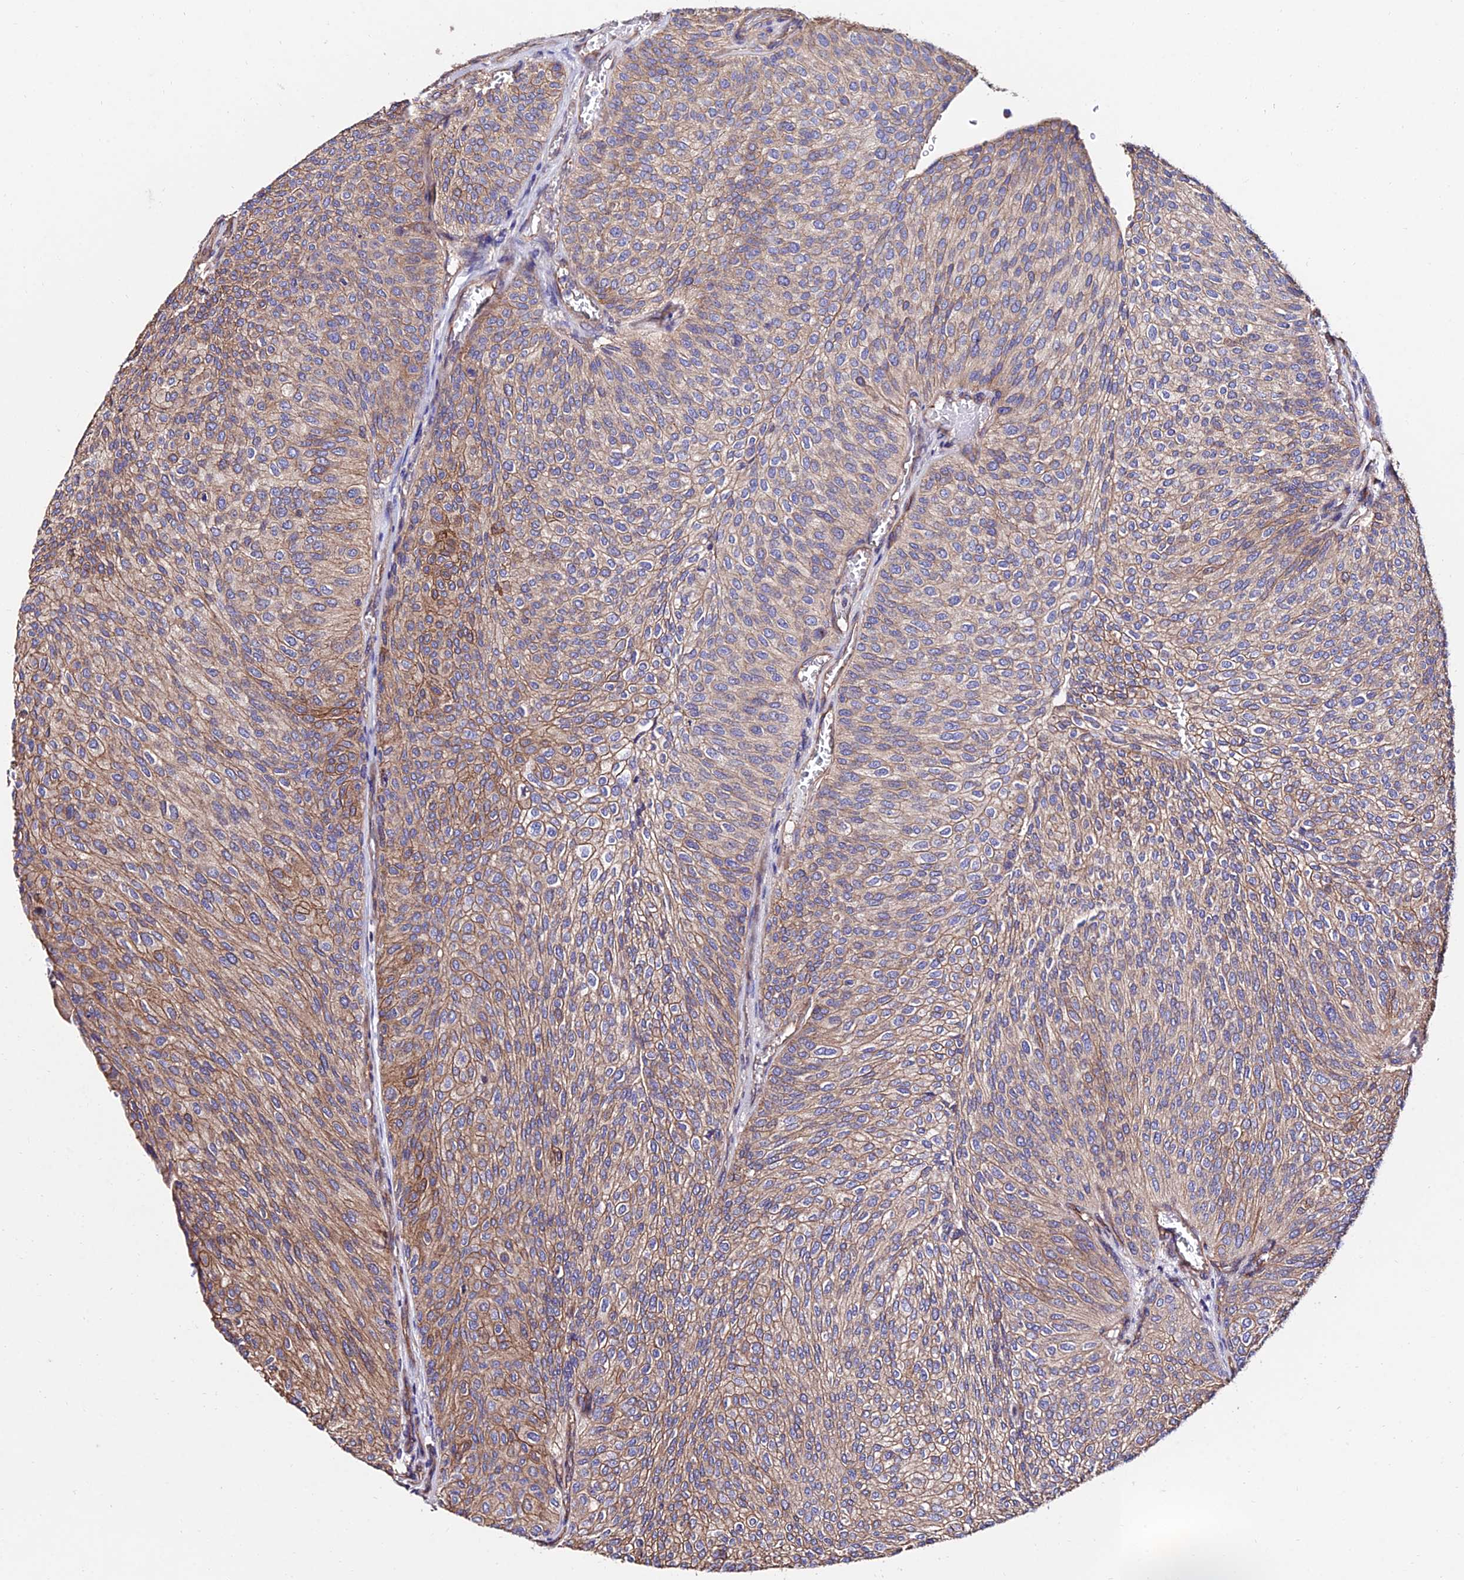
{"staining": {"intensity": "moderate", "quantity": "25%-75%", "location": "cytoplasmic/membranous"}, "tissue": "urothelial cancer", "cell_type": "Tumor cells", "image_type": "cancer", "snomed": [{"axis": "morphology", "description": "Urothelial carcinoma, High grade"}, {"axis": "topography", "description": "Urinary bladder"}], "caption": "Human urothelial cancer stained with a brown dye displays moderate cytoplasmic/membranous positive expression in approximately 25%-75% of tumor cells.", "gene": "CALM2", "patient": {"sex": "female", "age": 79}}